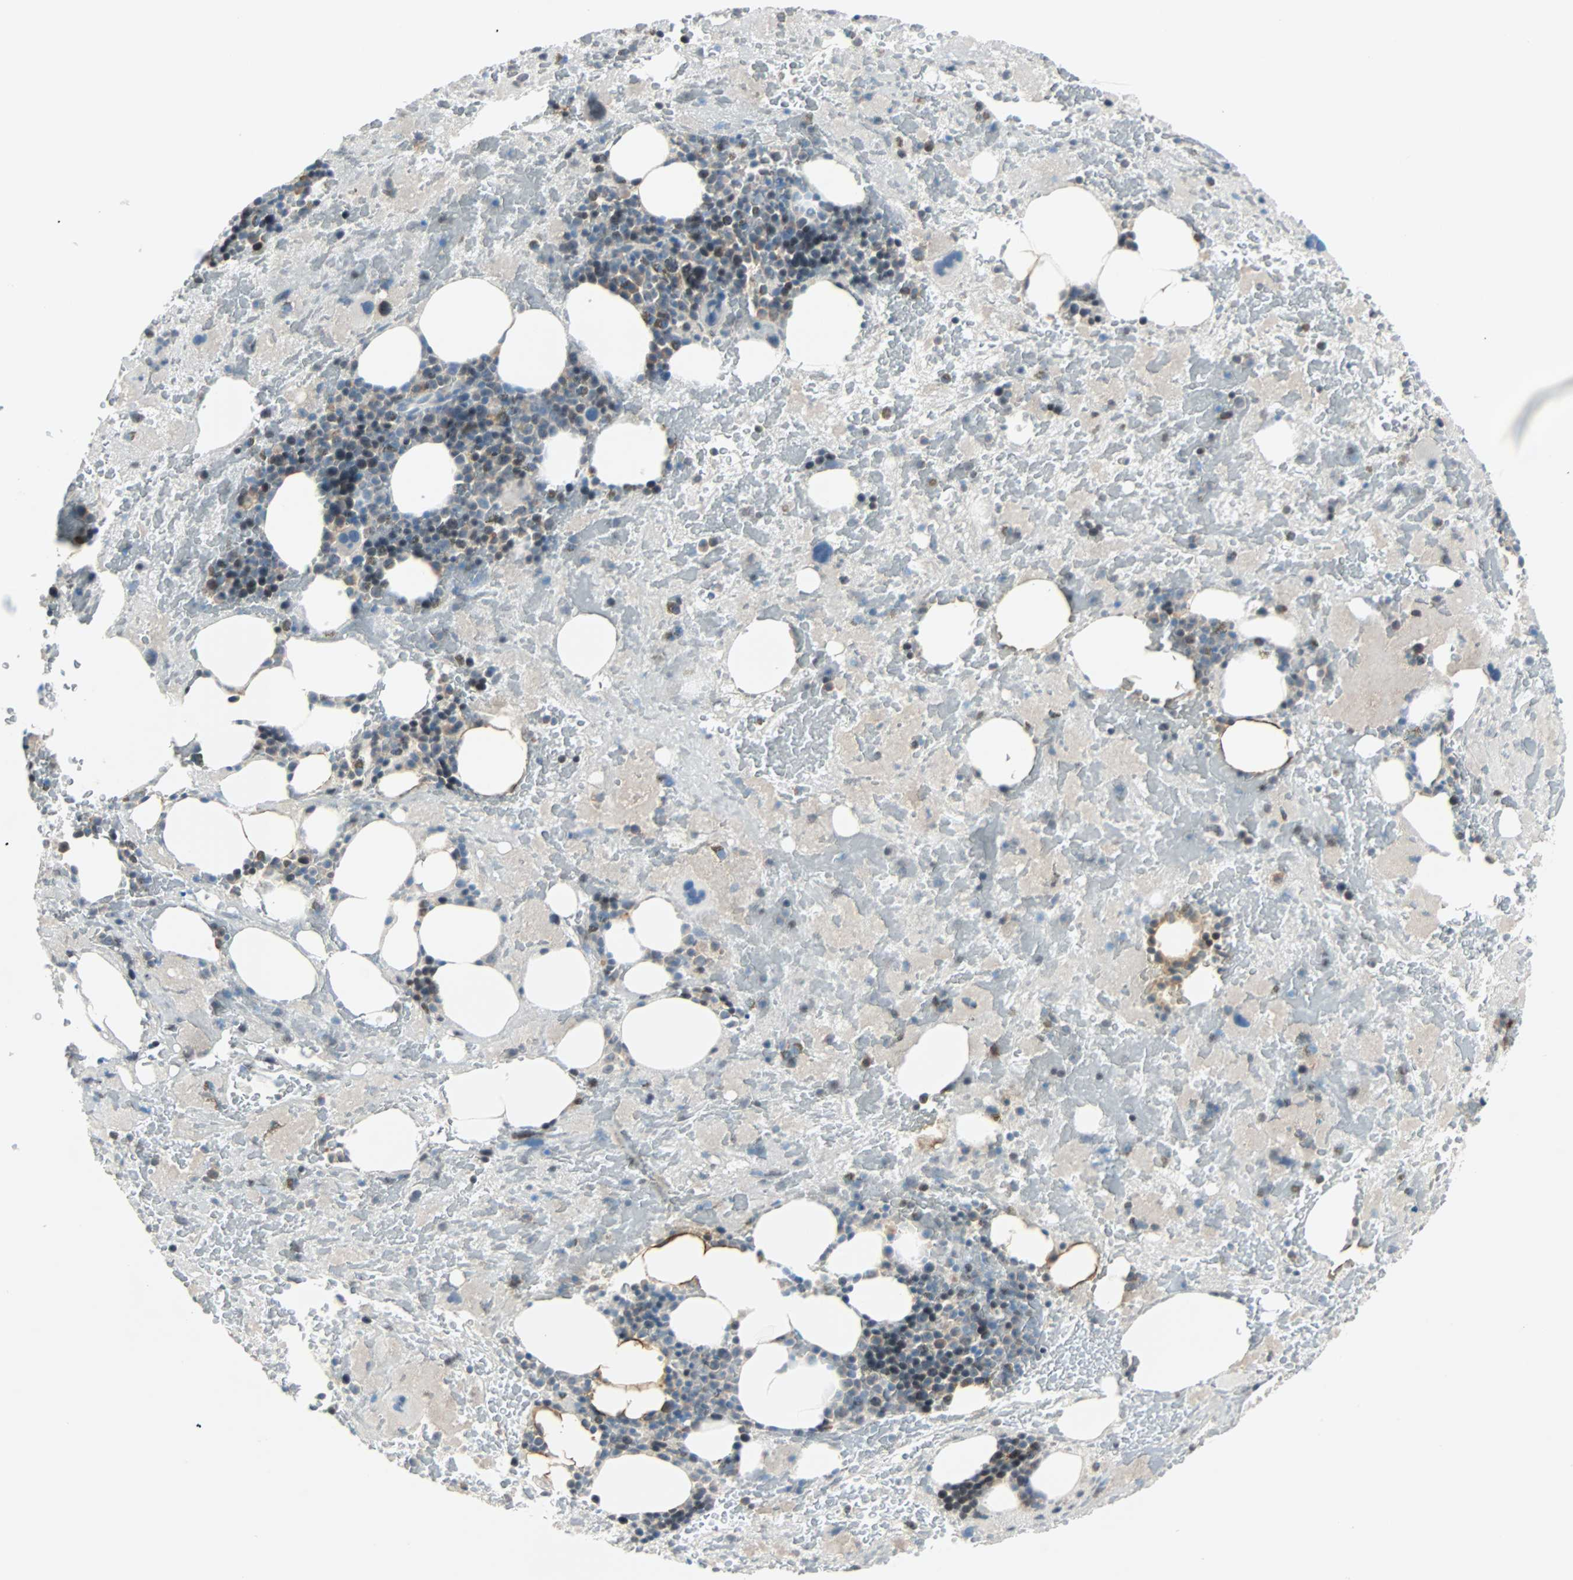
{"staining": {"intensity": "moderate", "quantity": "<25%", "location": "cytoplasmic/membranous,nuclear"}, "tissue": "bone marrow", "cell_type": "Hematopoietic cells", "image_type": "normal", "snomed": [{"axis": "morphology", "description": "Normal tissue, NOS"}, {"axis": "topography", "description": "Bone marrow"}], "caption": "Hematopoietic cells show low levels of moderate cytoplasmic/membranous,nuclear staining in approximately <25% of cells in benign bone marrow.", "gene": "SMIM8", "patient": {"sex": "male", "age": 76}}